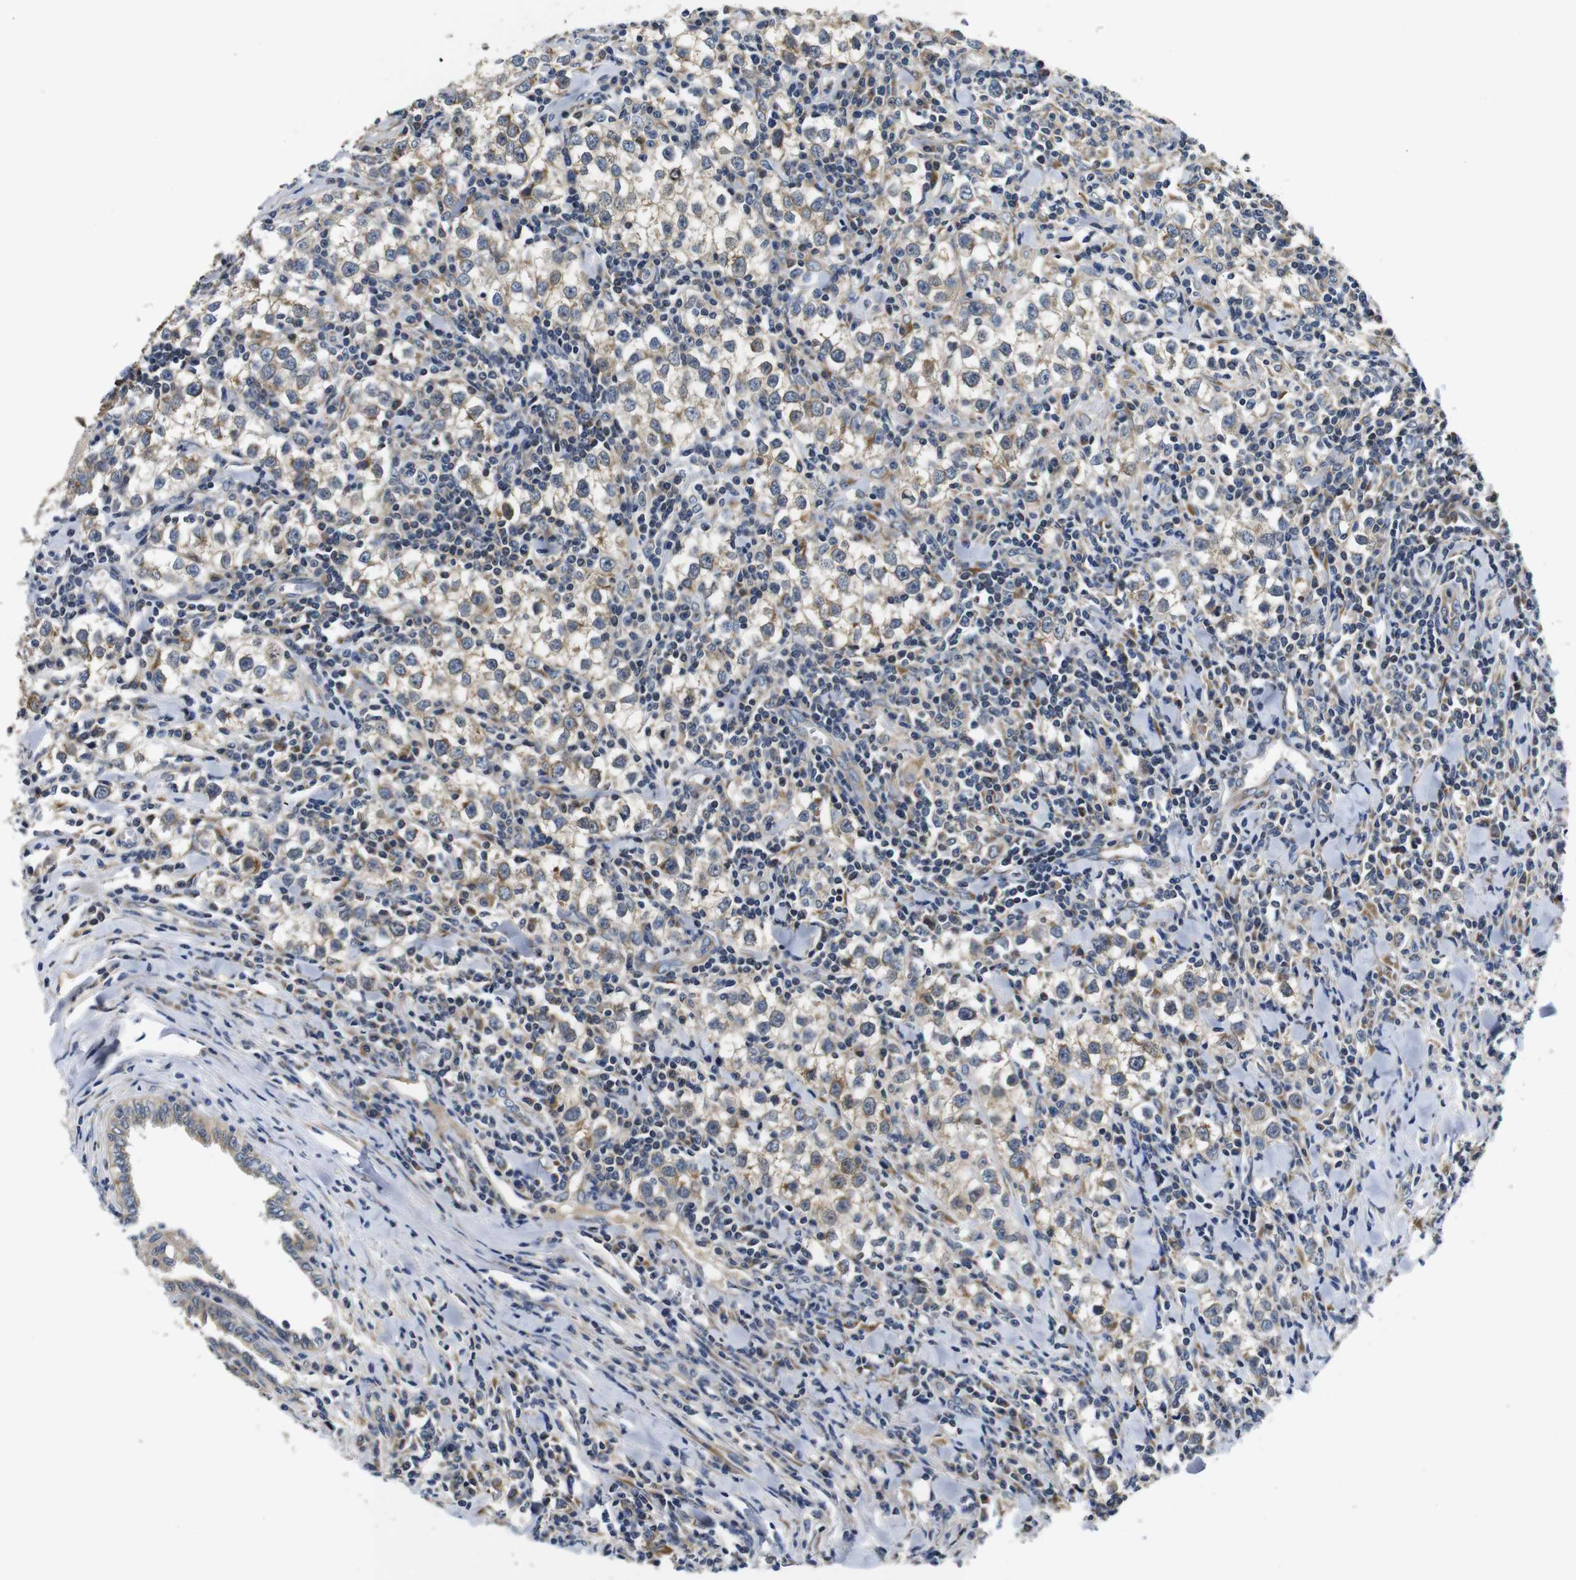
{"staining": {"intensity": "weak", "quantity": ">75%", "location": "cytoplasmic/membranous"}, "tissue": "testis cancer", "cell_type": "Tumor cells", "image_type": "cancer", "snomed": [{"axis": "morphology", "description": "Seminoma, NOS"}, {"axis": "morphology", "description": "Carcinoma, Embryonal, NOS"}, {"axis": "topography", "description": "Testis"}], "caption": "Immunohistochemical staining of human testis embryonal carcinoma exhibits weak cytoplasmic/membranous protein positivity in approximately >75% of tumor cells. (brown staining indicates protein expression, while blue staining denotes nuclei).", "gene": "FKBP14", "patient": {"sex": "male", "age": 36}}